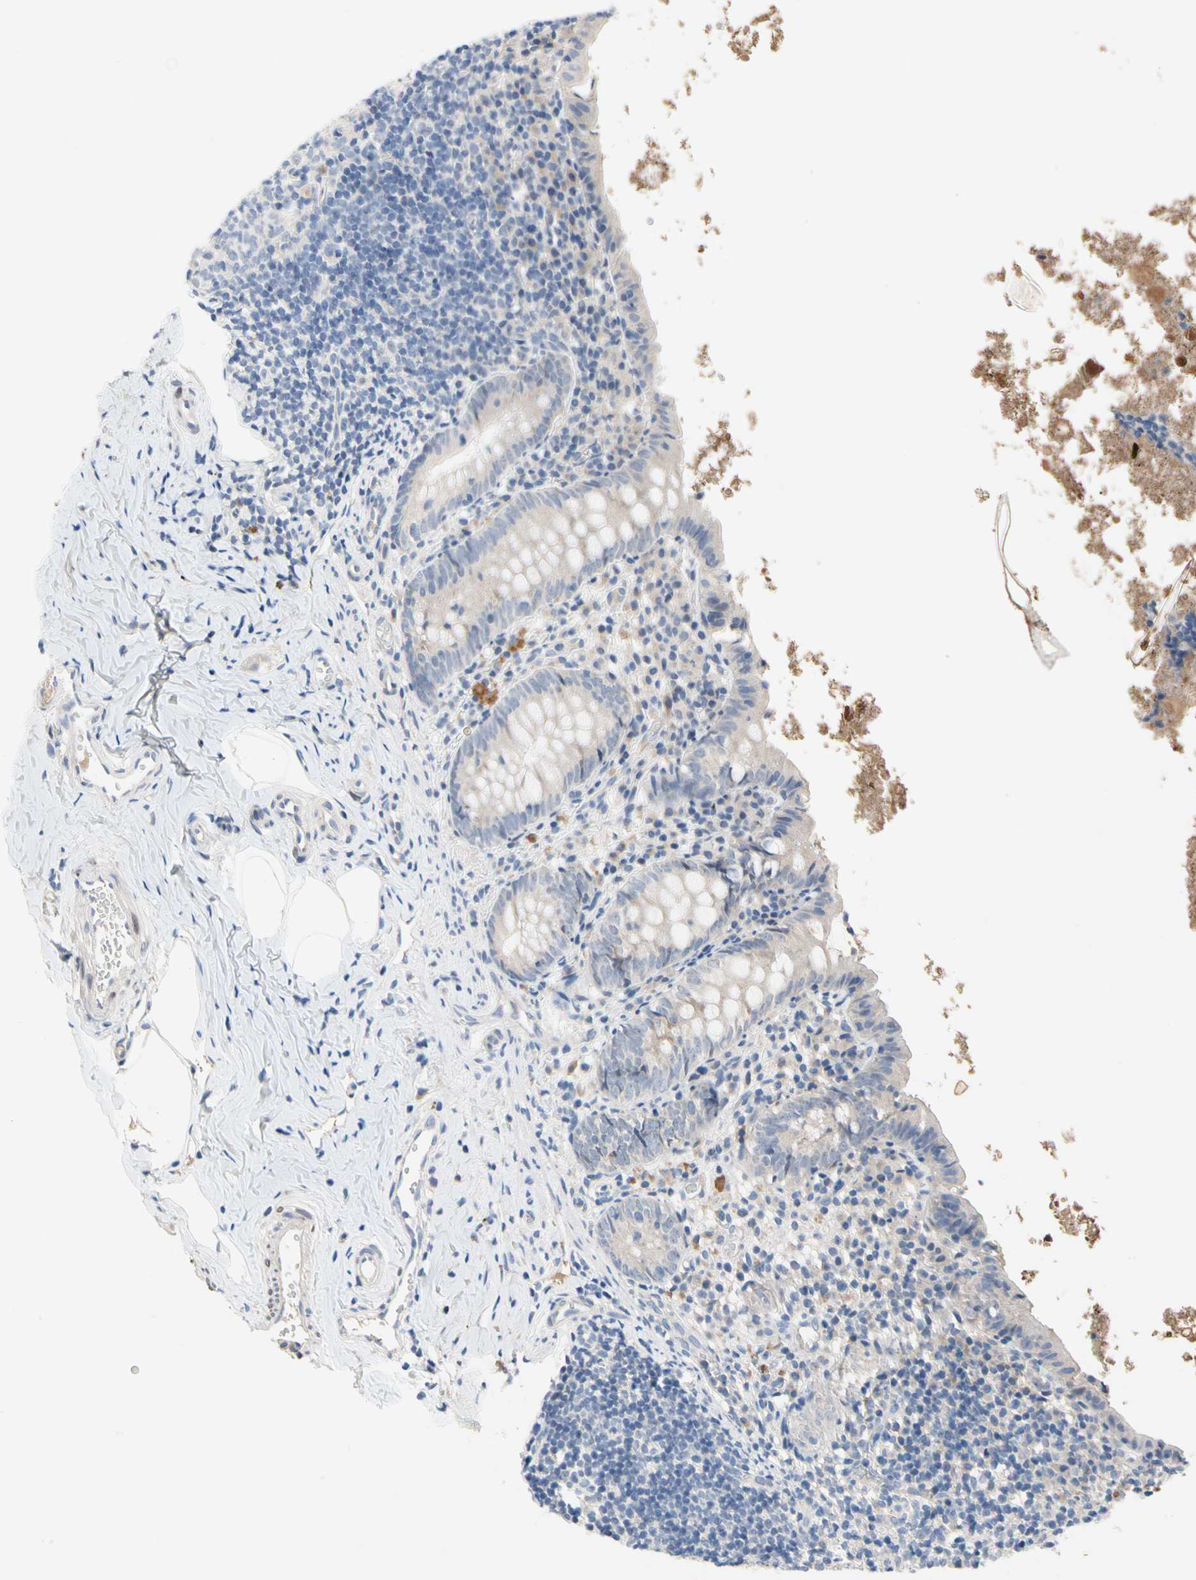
{"staining": {"intensity": "negative", "quantity": "none", "location": "none"}, "tissue": "appendix", "cell_type": "Glandular cells", "image_type": "normal", "snomed": [{"axis": "morphology", "description": "Normal tissue, NOS"}, {"axis": "topography", "description": "Appendix"}], "caption": "A histopathology image of appendix stained for a protein exhibits no brown staining in glandular cells.", "gene": "GAS6", "patient": {"sex": "female", "age": 10}}